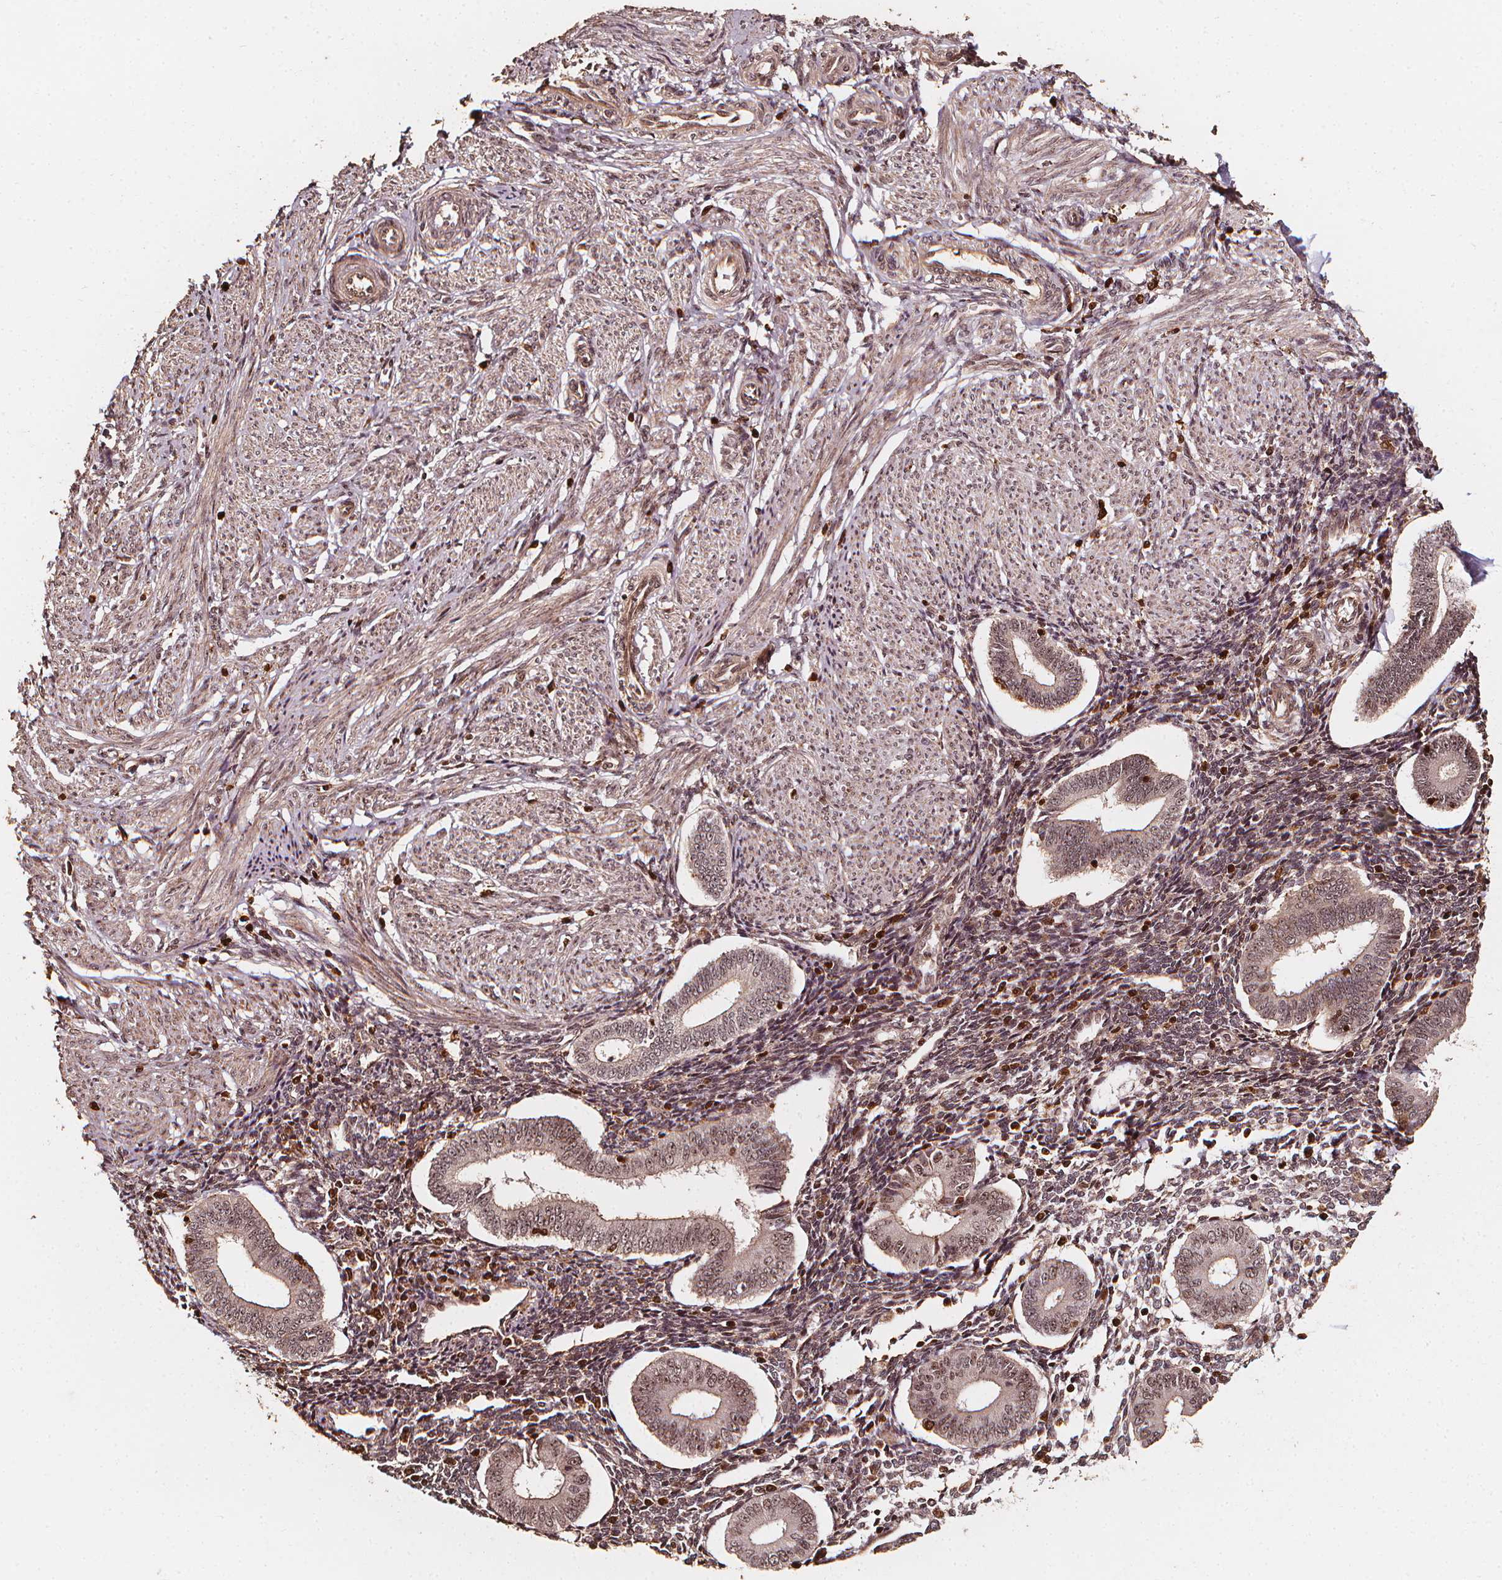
{"staining": {"intensity": "moderate", "quantity": "25%-75%", "location": "nuclear"}, "tissue": "endometrium", "cell_type": "Cells in endometrial stroma", "image_type": "normal", "snomed": [{"axis": "morphology", "description": "Normal tissue, NOS"}, {"axis": "topography", "description": "Endometrium"}], "caption": "The immunohistochemical stain shows moderate nuclear expression in cells in endometrial stroma of unremarkable endometrium.", "gene": "EXOSC9", "patient": {"sex": "female", "age": 40}}